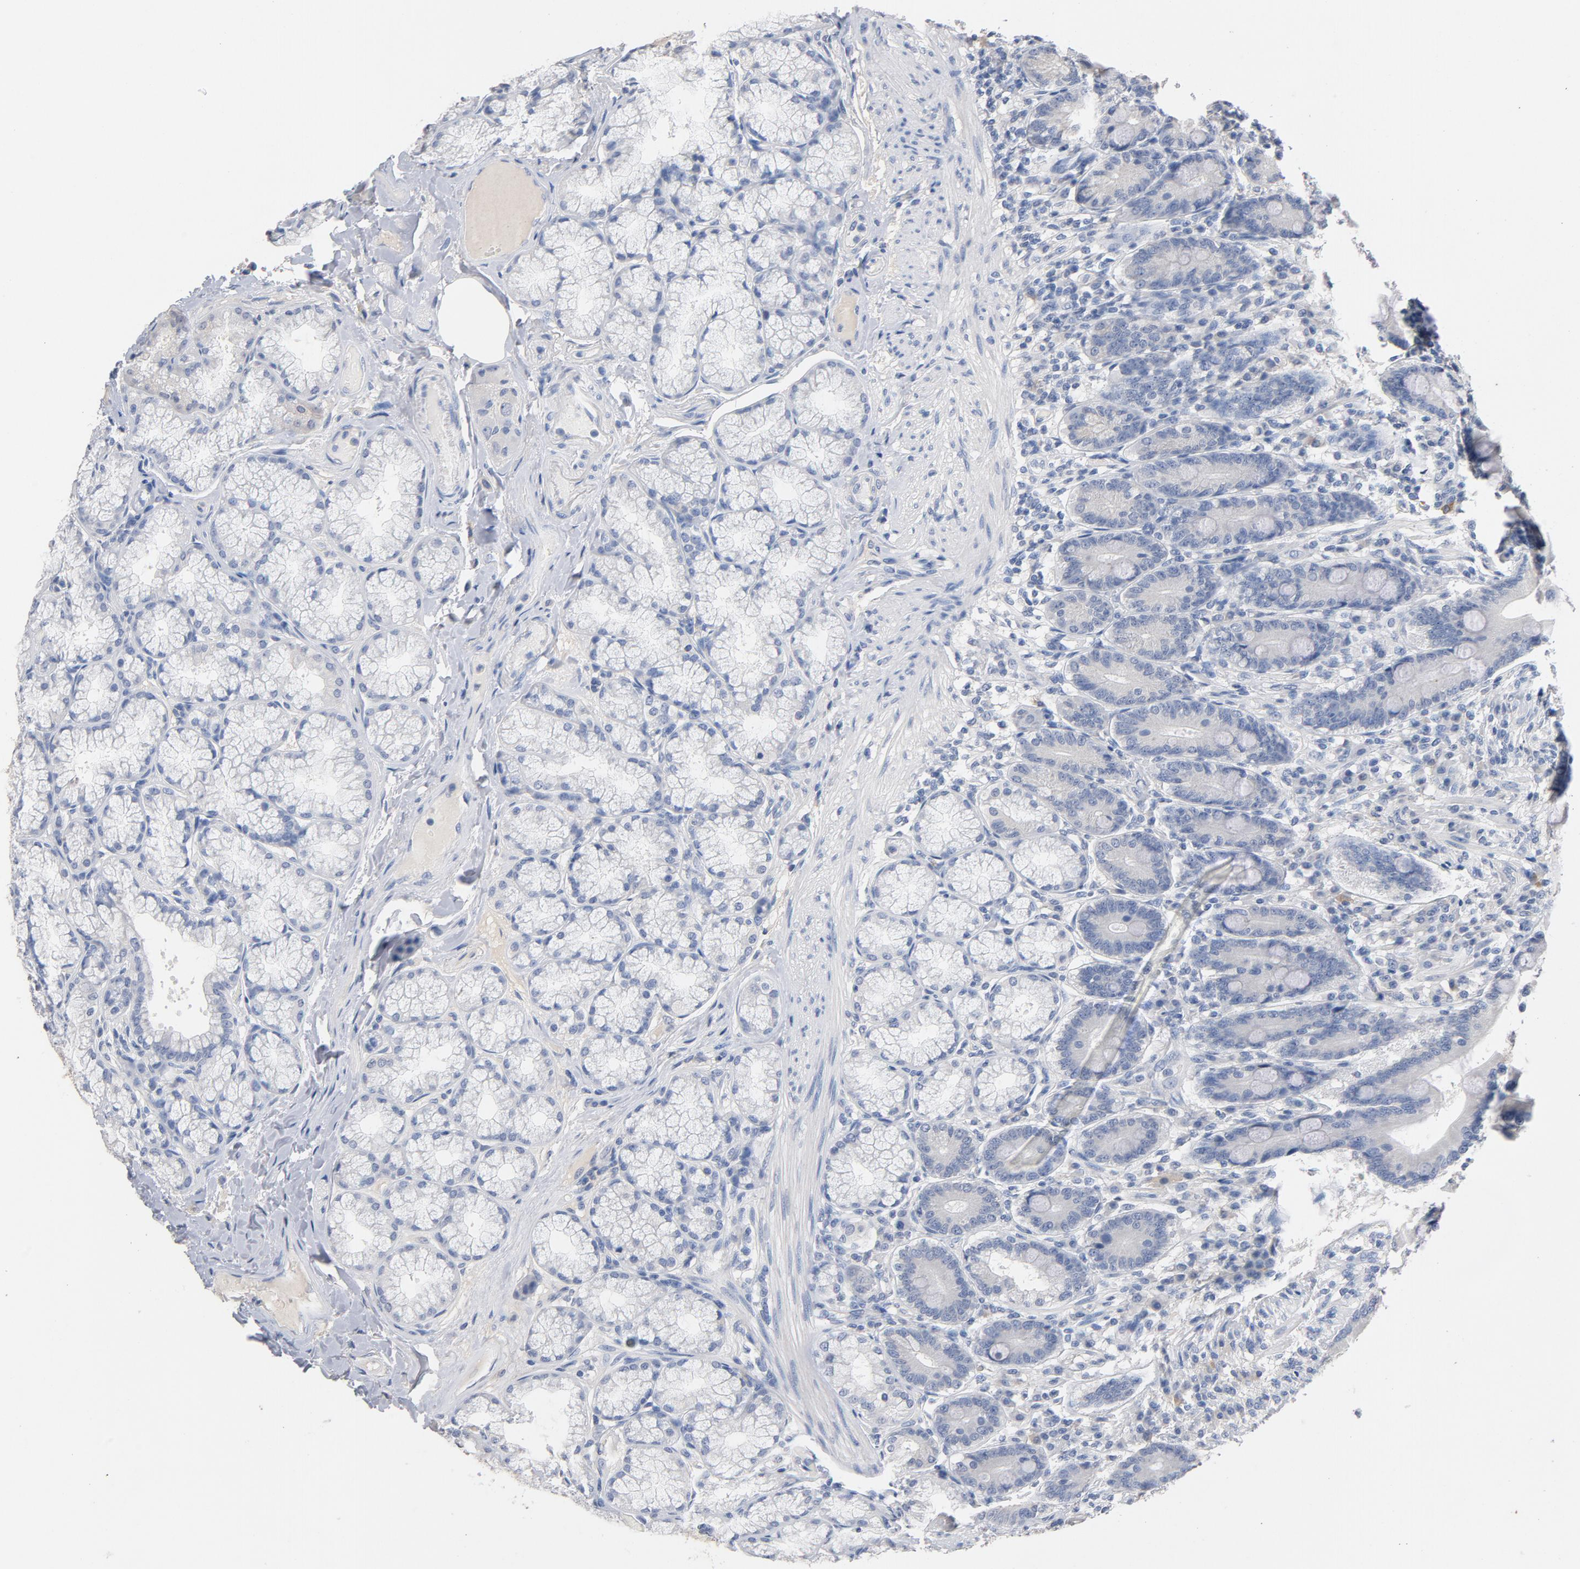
{"staining": {"intensity": "negative", "quantity": "none", "location": "none"}, "tissue": "duodenum", "cell_type": "Glandular cells", "image_type": "normal", "snomed": [{"axis": "morphology", "description": "Normal tissue, NOS"}, {"axis": "topography", "description": "Duodenum"}], "caption": "Immunohistochemistry (IHC) of unremarkable human duodenum displays no staining in glandular cells.", "gene": "ZCCHC13", "patient": {"sex": "female", "age": 64}}